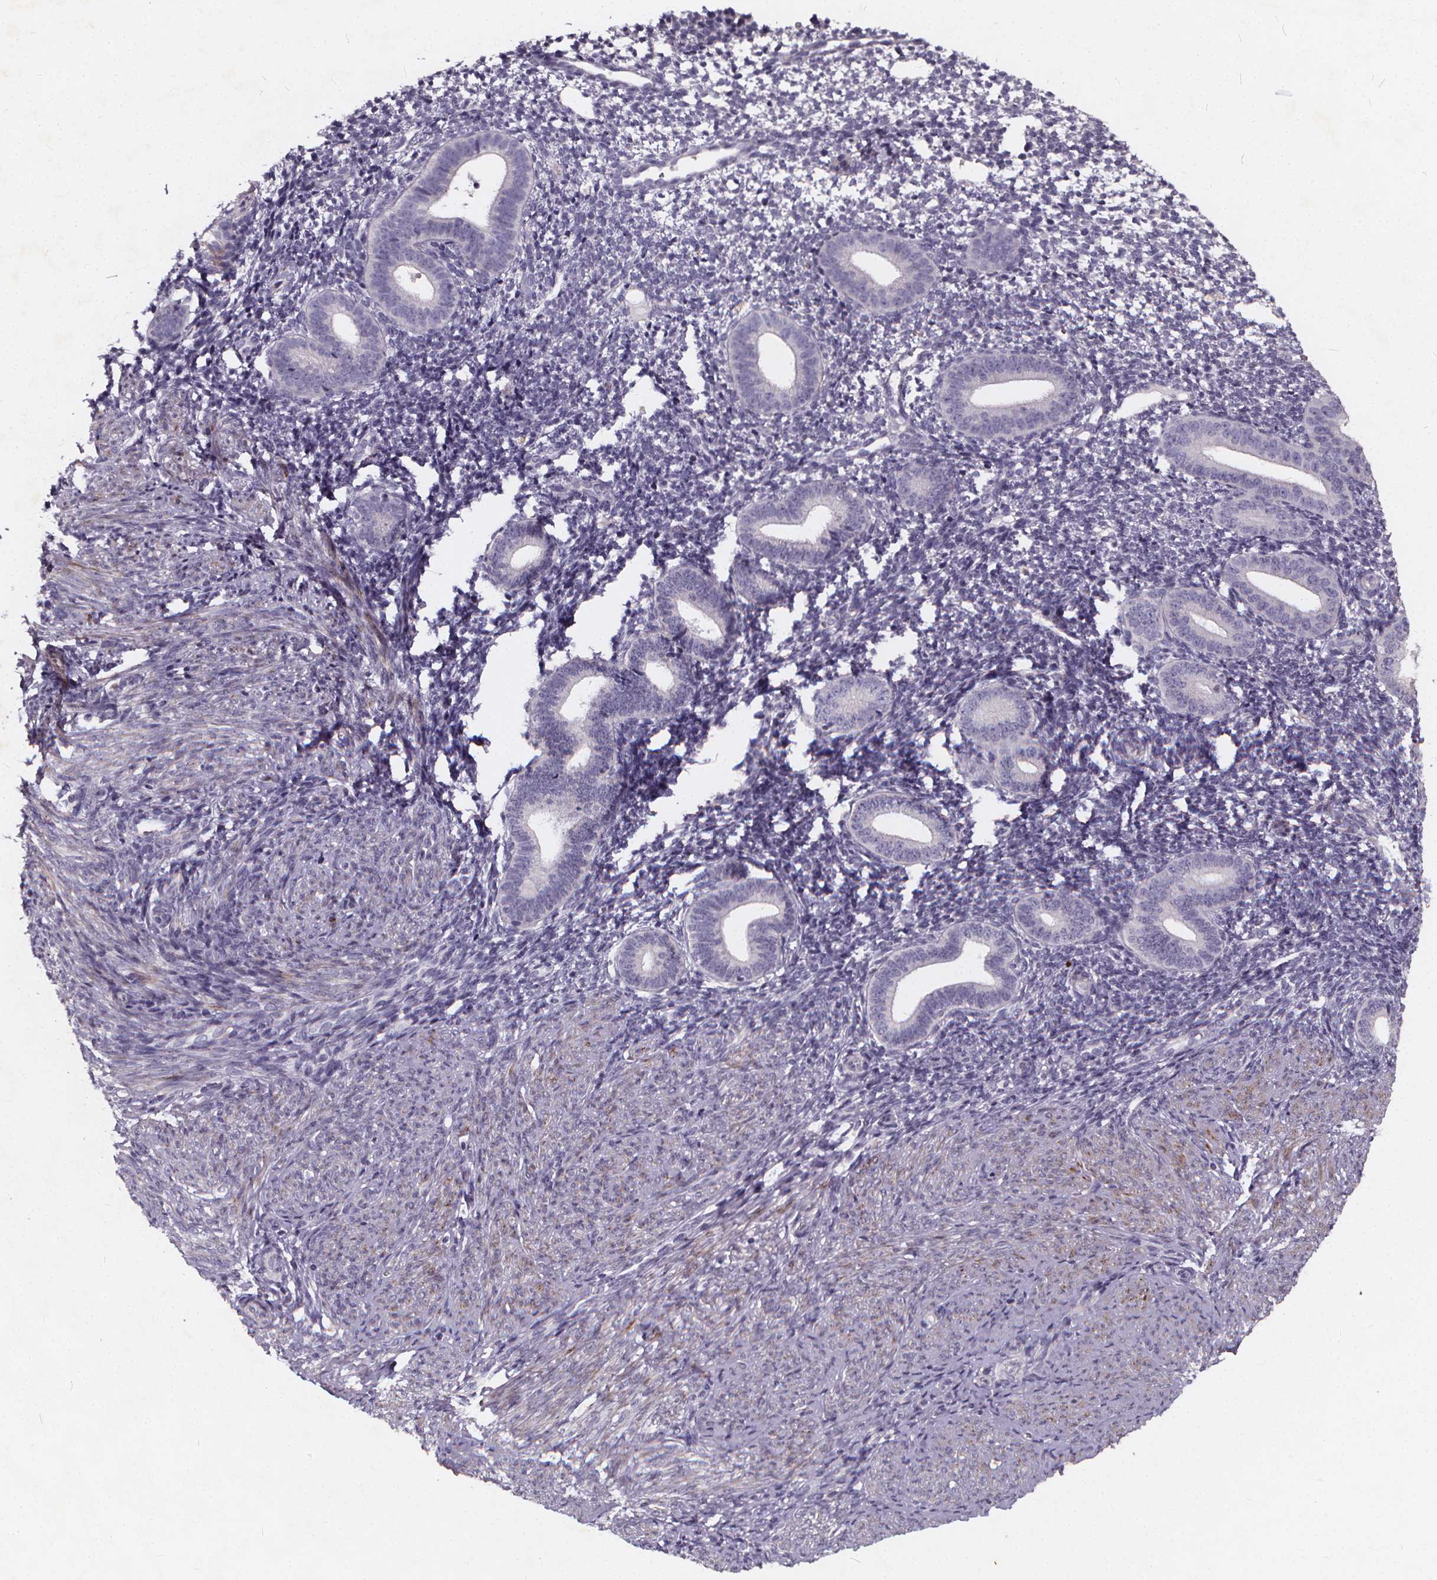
{"staining": {"intensity": "negative", "quantity": "none", "location": "none"}, "tissue": "endometrium", "cell_type": "Cells in endometrial stroma", "image_type": "normal", "snomed": [{"axis": "morphology", "description": "Normal tissue, NOS"}, {"axis": "topography", "description": "Endometrium"}], "caption": "This micrograph is of unremarkable endometrium stained with IHC to label a protein in brown with the nuclei are counter-stained blue. There is no positivity in cells in endometrial stroma.", "gene": "TSPAN14", "patient": {"sex": "female", "age": 40}}